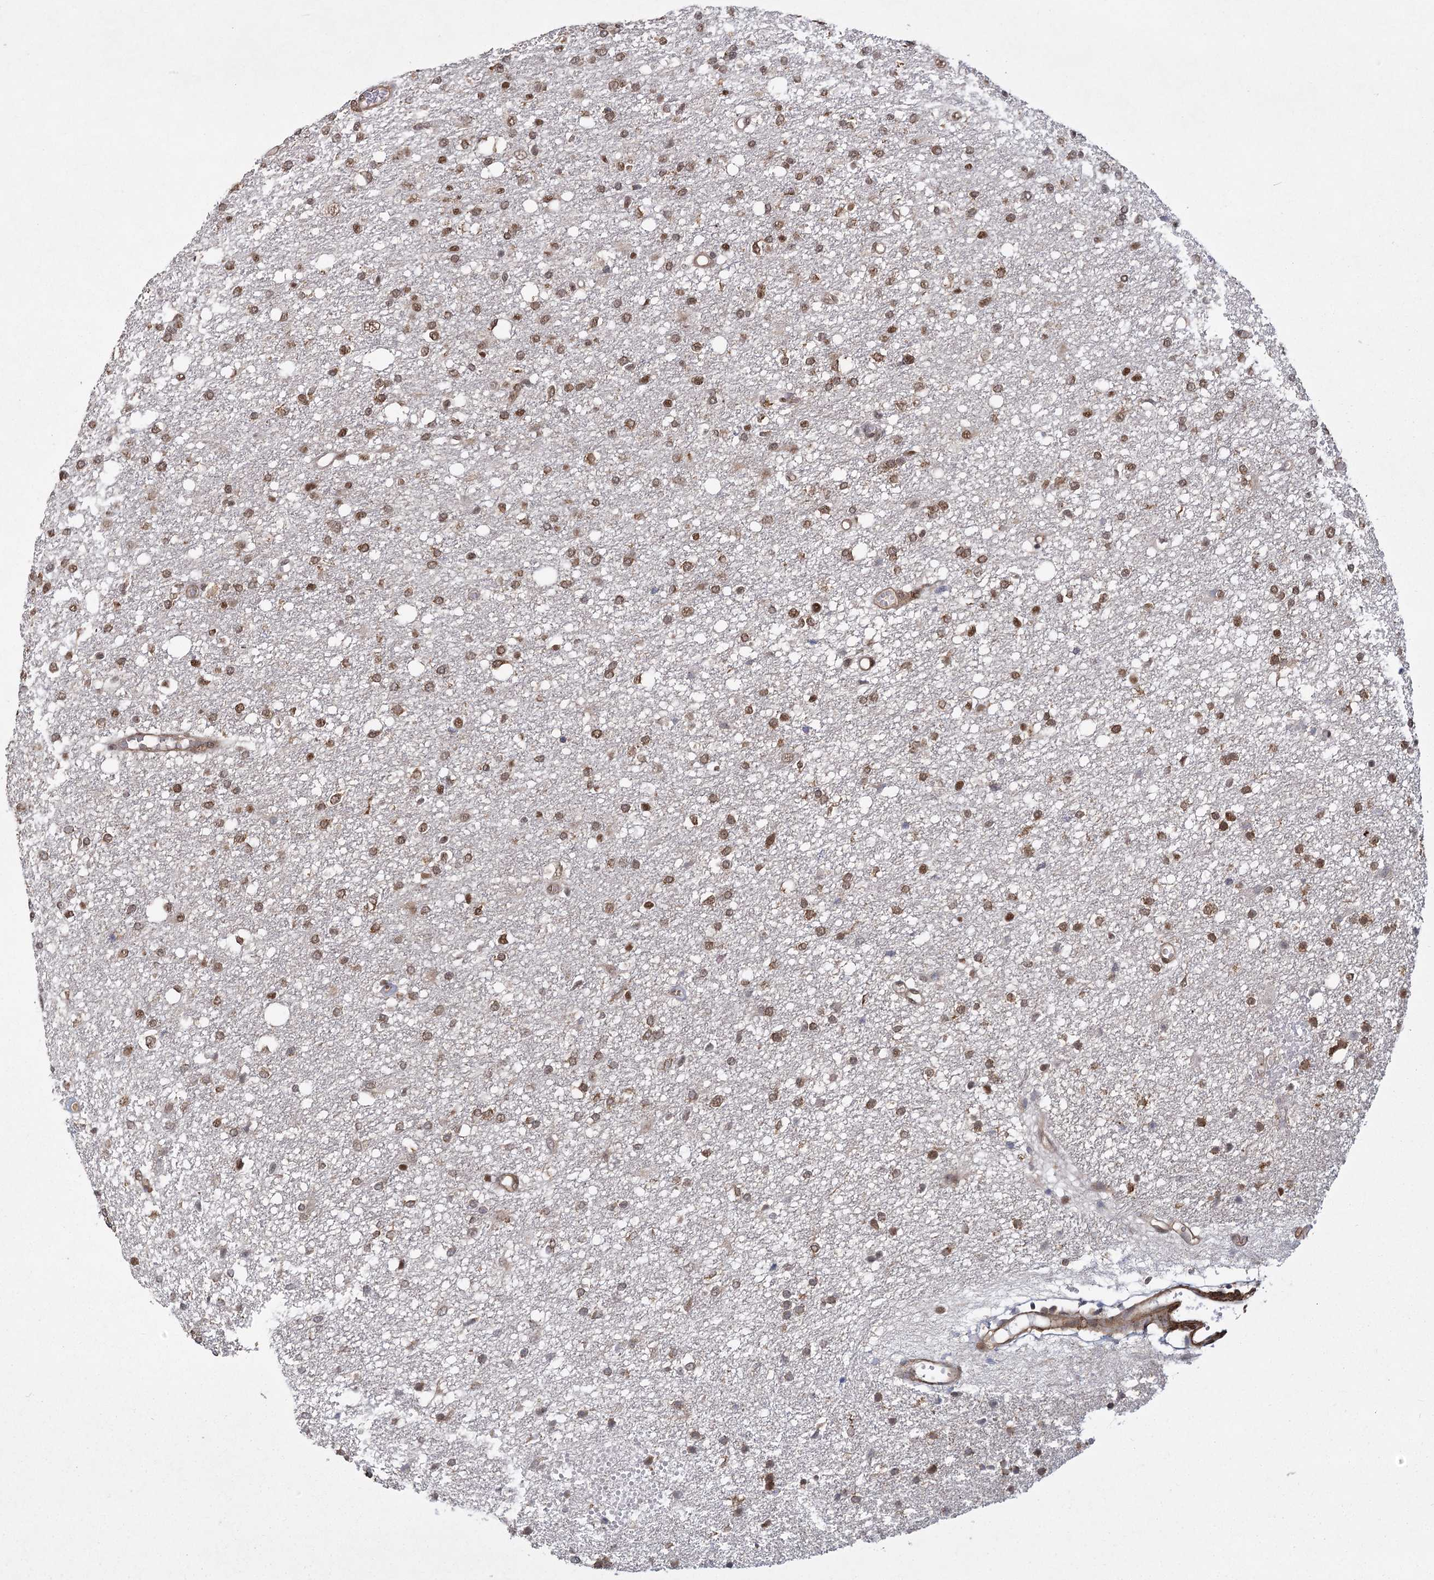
{"staining": {"intensity": "moderate", "quantity": ">75%", "location": "nuclear"}, "tissue": "glioma", "cell_type": "Tumor cells", "image_type": "cancer", "snomed": [{"axis": "morphology", "description": "Glioma, malignant, High grade"}, {"axis": "topography", "description": "Brain"}], "caption": "This is a photomicrograph of IHC staining of glioma, which shows moderate positivity in the nuclear of tumor cells.", "gene": "ZCCHC24", "patient": {"sex": "female", "age": 59}}